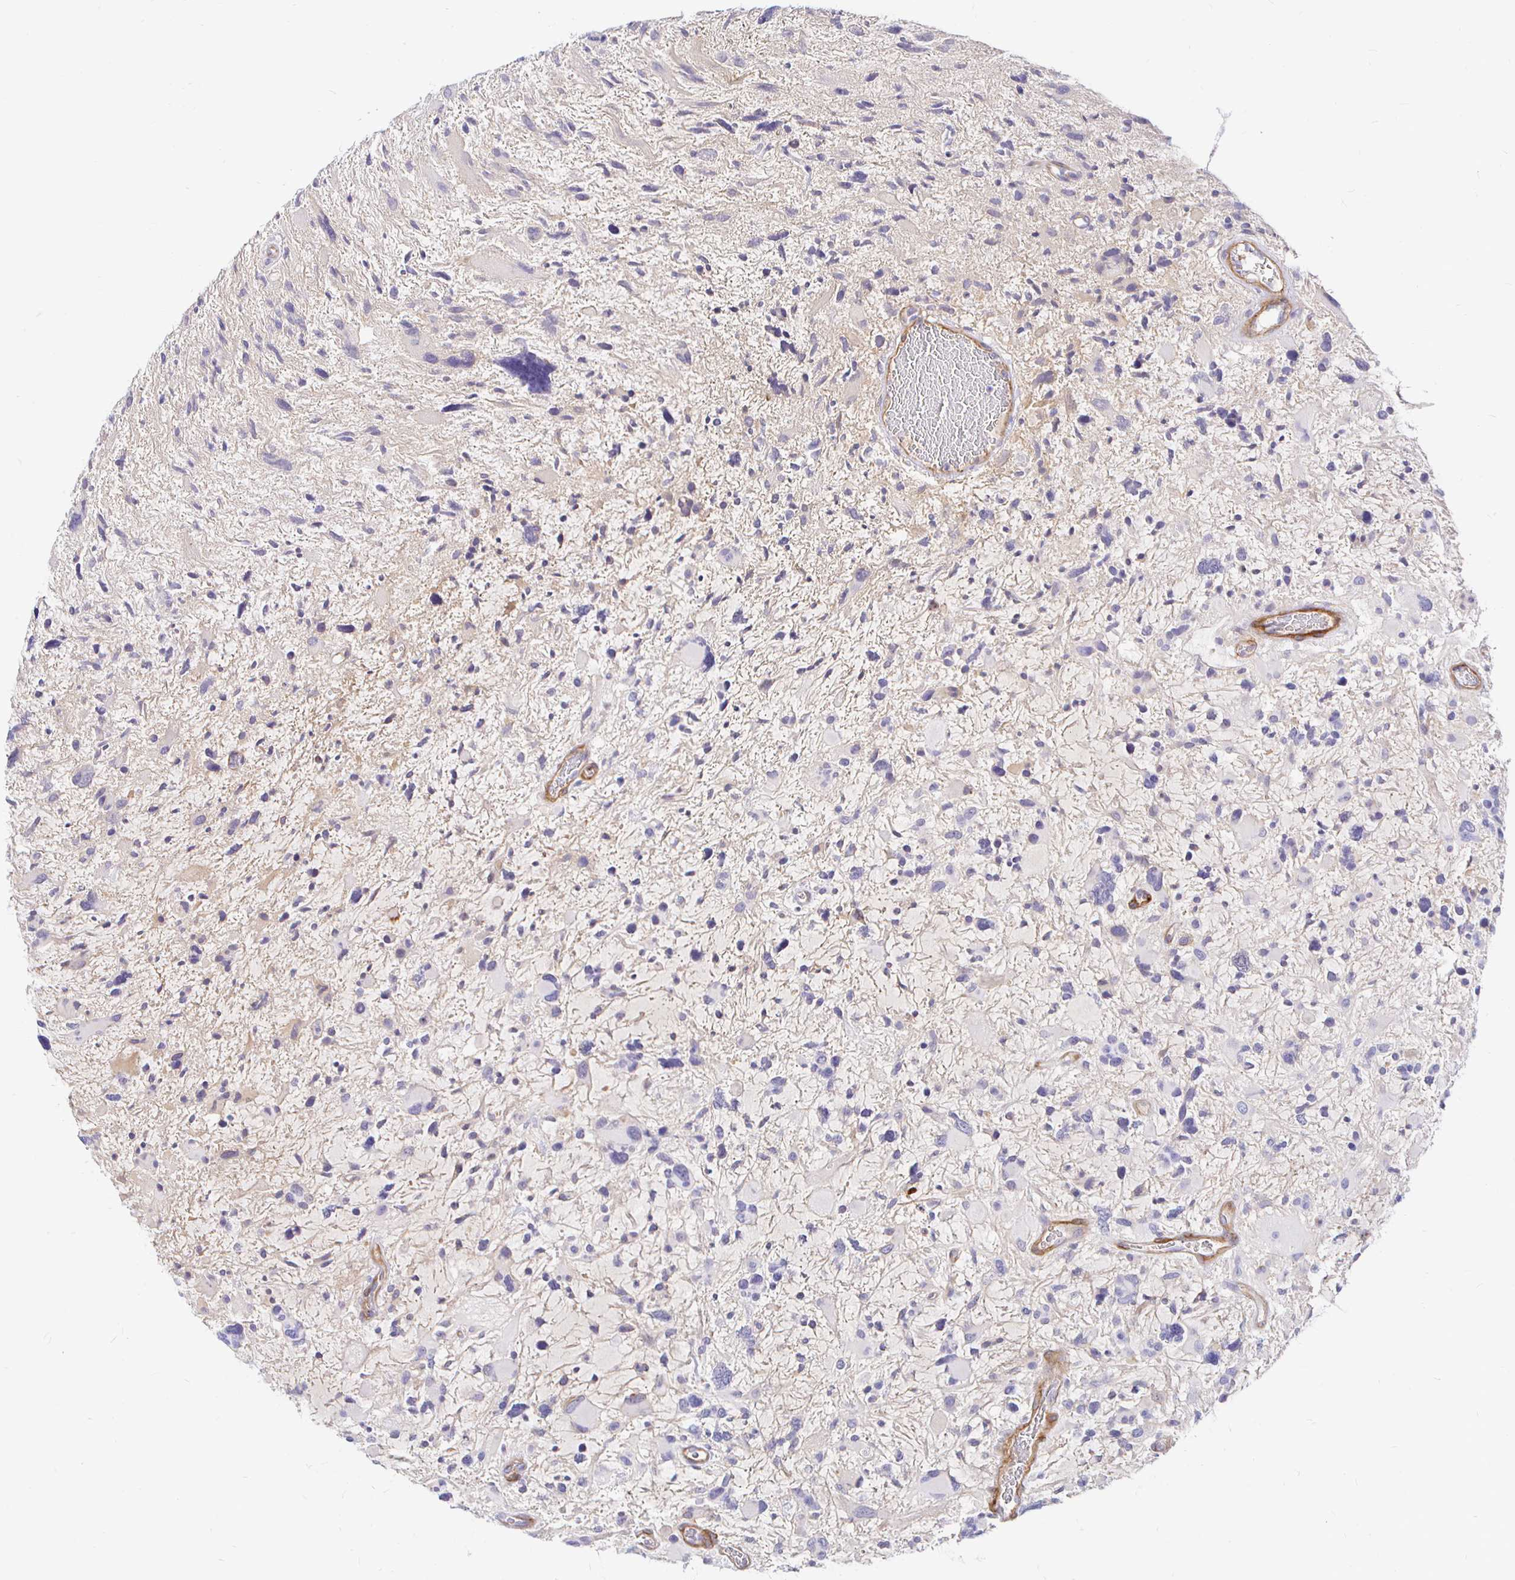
{"staining": {"intensity": "negative", "quantity": "none", "location": "none"}, "tissue": "glioma", "cell_type": "Tumor cells", "image_type": "cancer", "snomed": [{"axis": "morphology", "description": "Glioma, malignant, High grade"}, {"axis": "topography", "description": "Brain"}], "caption": "This is a histopathology image of IHC staining of glioma, which shows no expression in tumor cells.", "gene": "PALM2AKAP2", "patient": {"sex": "female", "age": 11}}